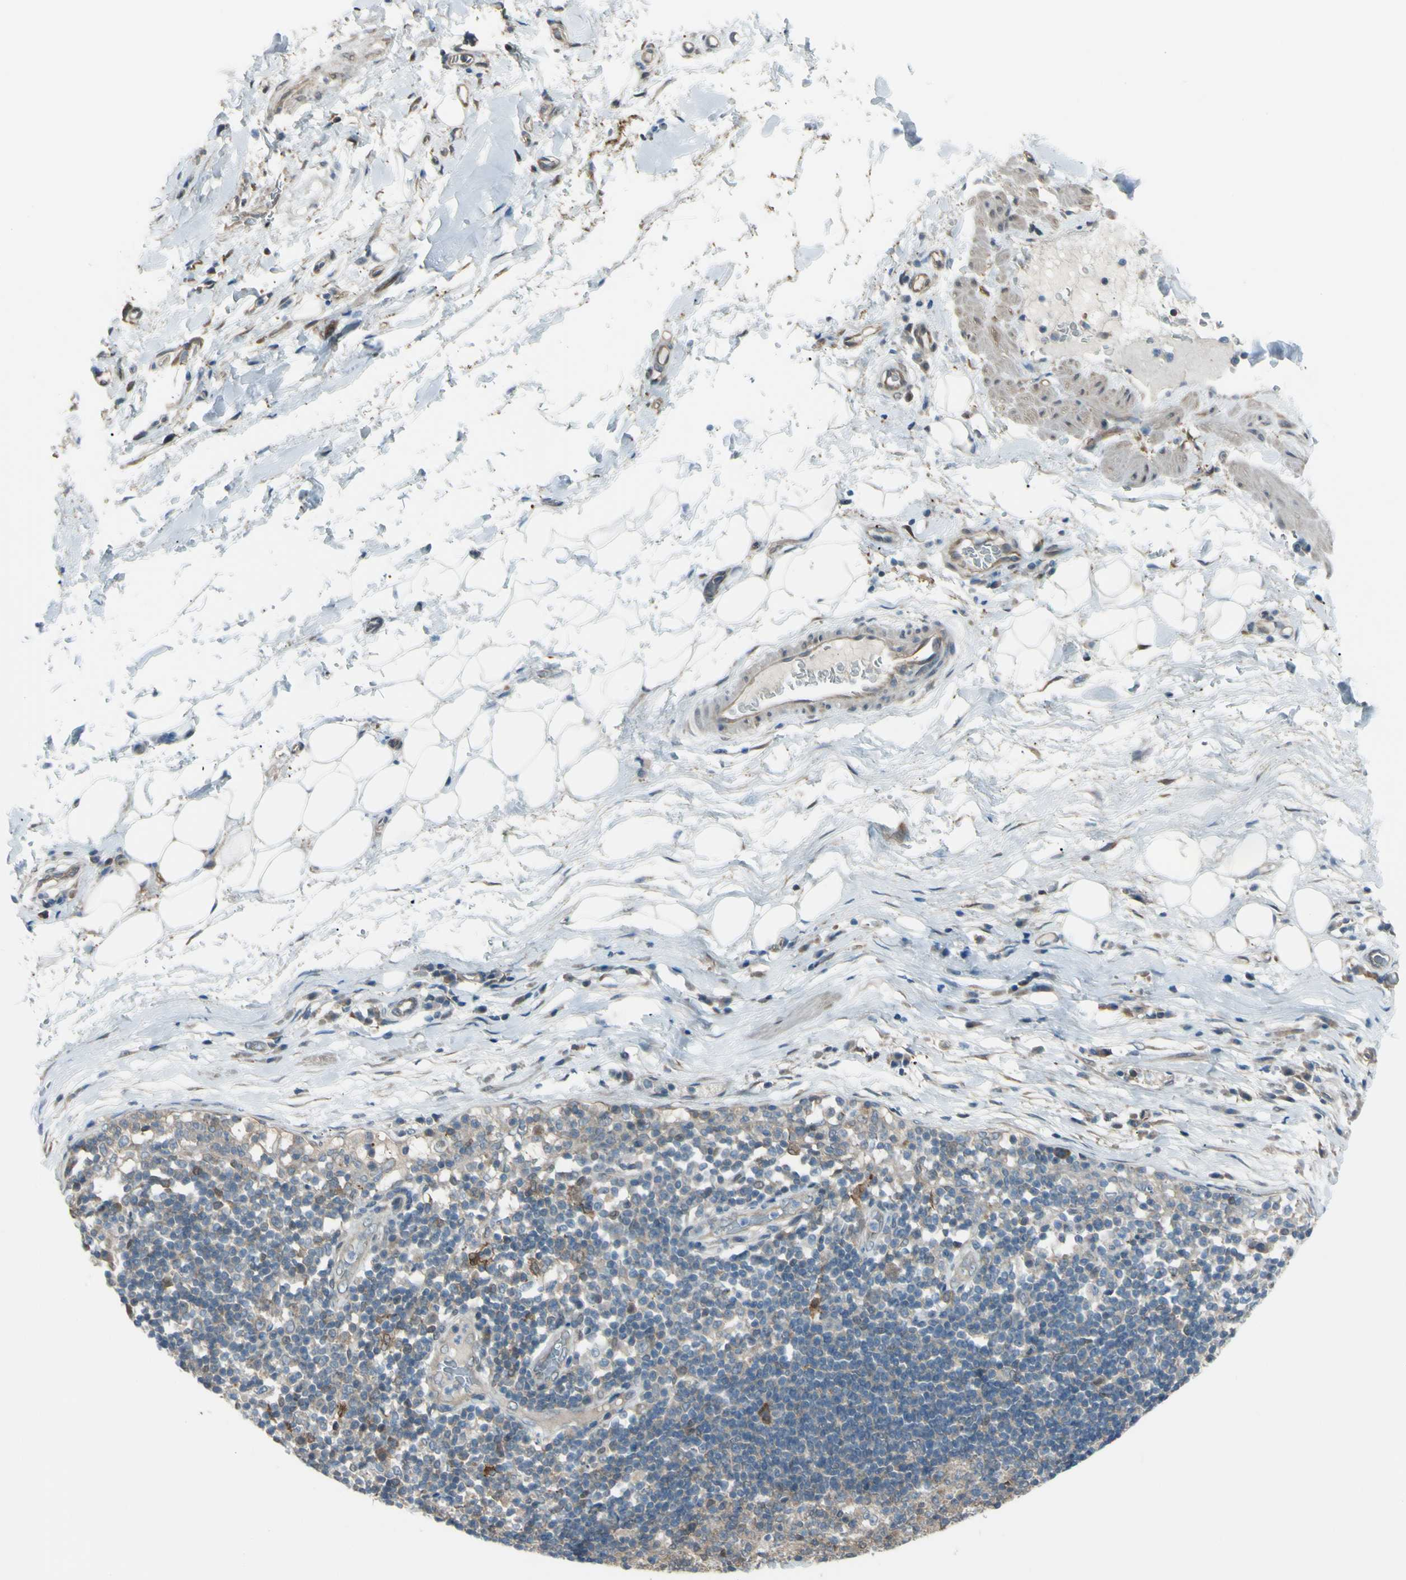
{"staining": {"intensity": "negative", "quantity": "none", "location": "none"}, "tissue": "adipose tissue", "cell_type": "Adipocytes", "image_type": "normal", "snomed": [{"axis": "morphology", "description": "Normal tissue, NOS"}, {"axis": "morphology", "description": "Adenocarcinoma, NOS"}, {"axis": "topography", "description": "Esophagus"}], "caption": "Histopathology image shows no significant protein positivity in adipocytes of benign adipose tissue.", "gene": "YWHAQ", "patient": {"sex": "male", "age": 62}}